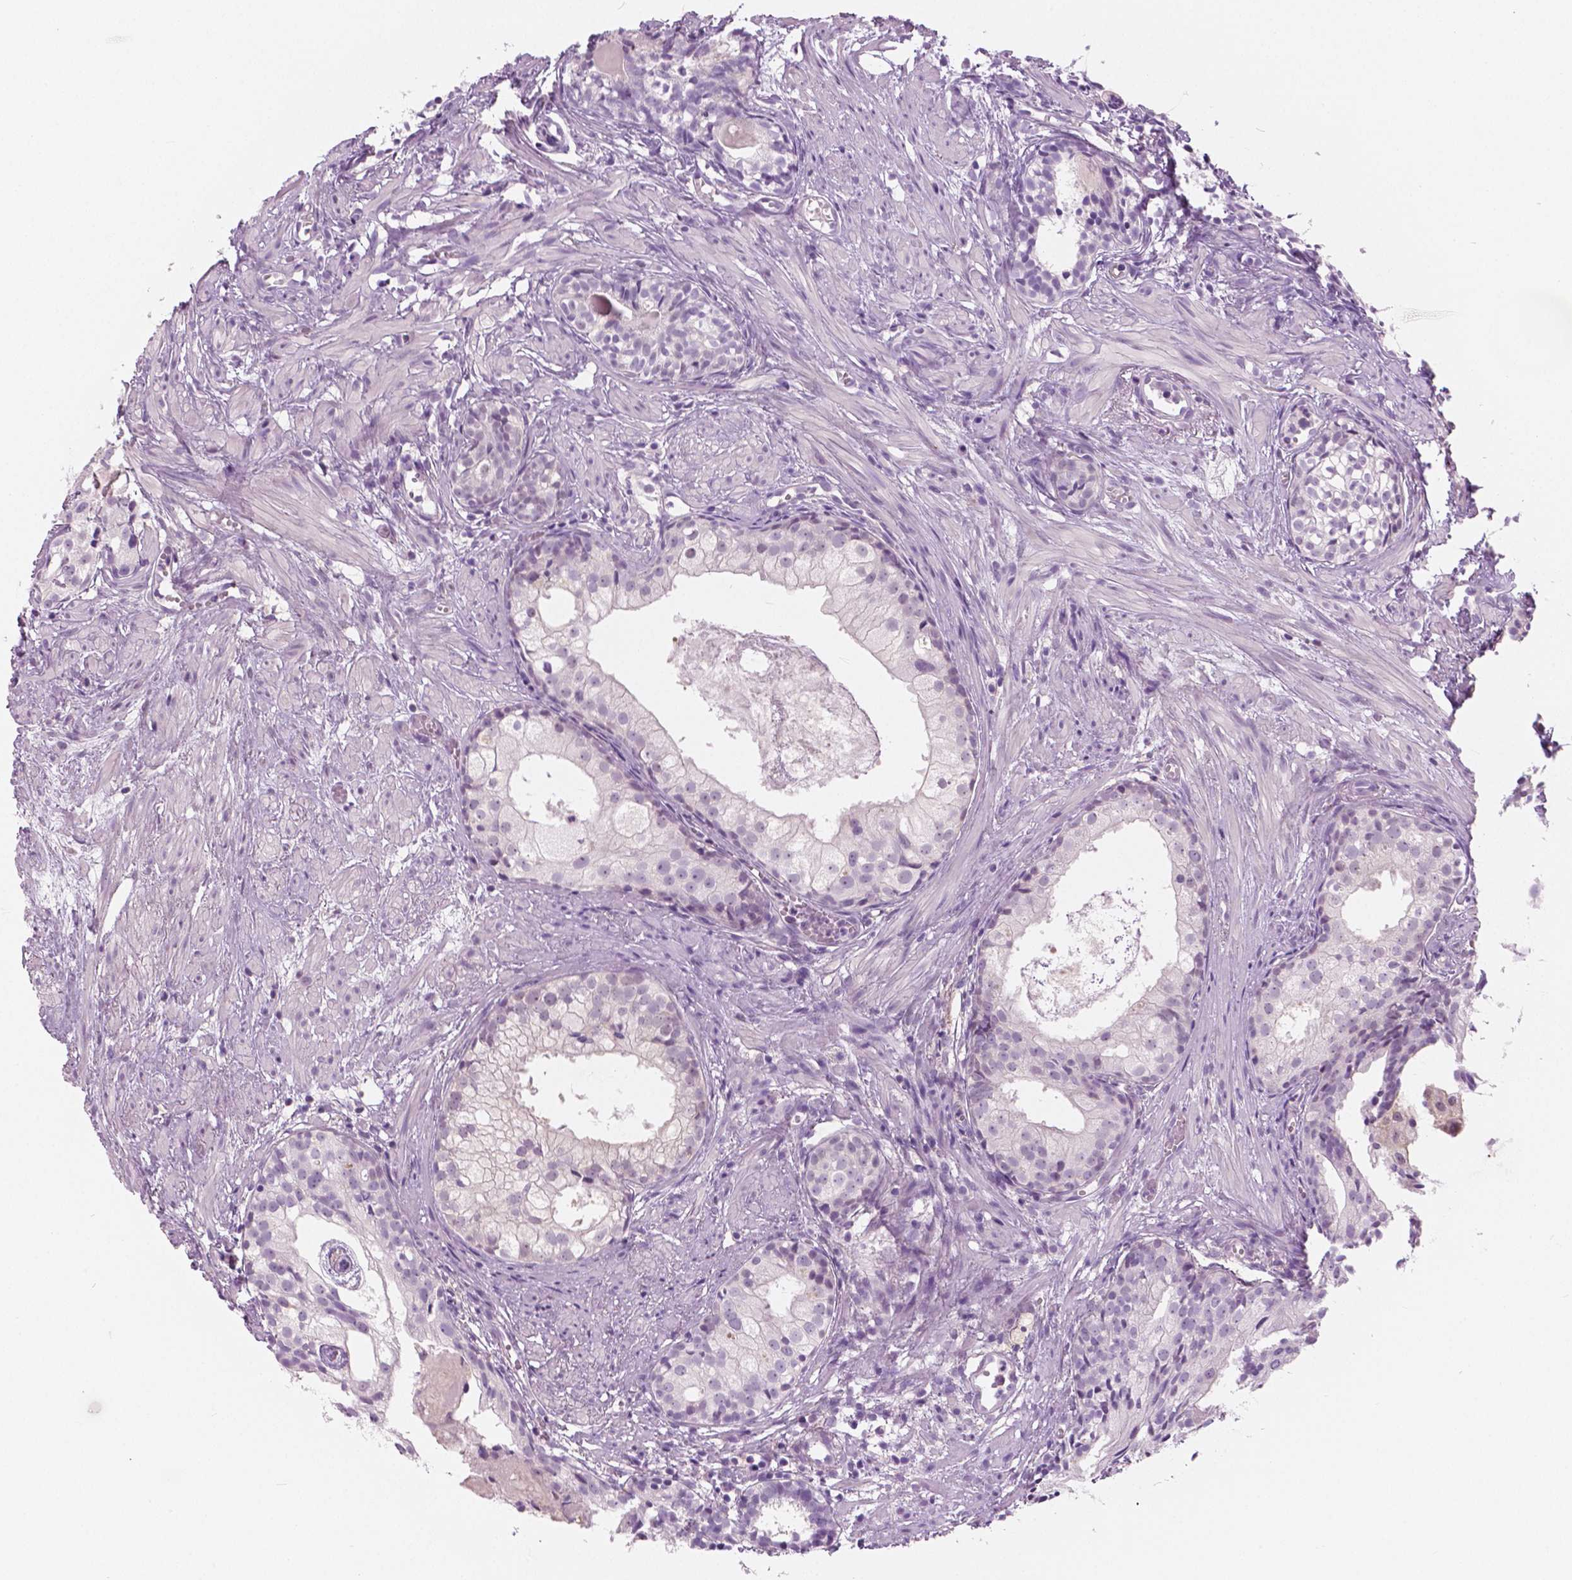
{"staining": {"intensity": "negative", "quantity": "none", "location": "none"}, "tissue": "prostate cancer", "cell_type": "Tumor cells", "image_type": "cancer", "snomed": [{"axis": "morphology", "description": "Adenocarcinoma, High grade"}, {"axis": "topography", "description": "Prostate"}], "caption": "DAB (3,3'-diaminobenzidine) immunohistochemical staining of human adenocarcinoma (high-grade) (prostate) shows no significant expression in tumor cells.", "gene": "GALM", "patient": {"sex": "male", "age": 85}}